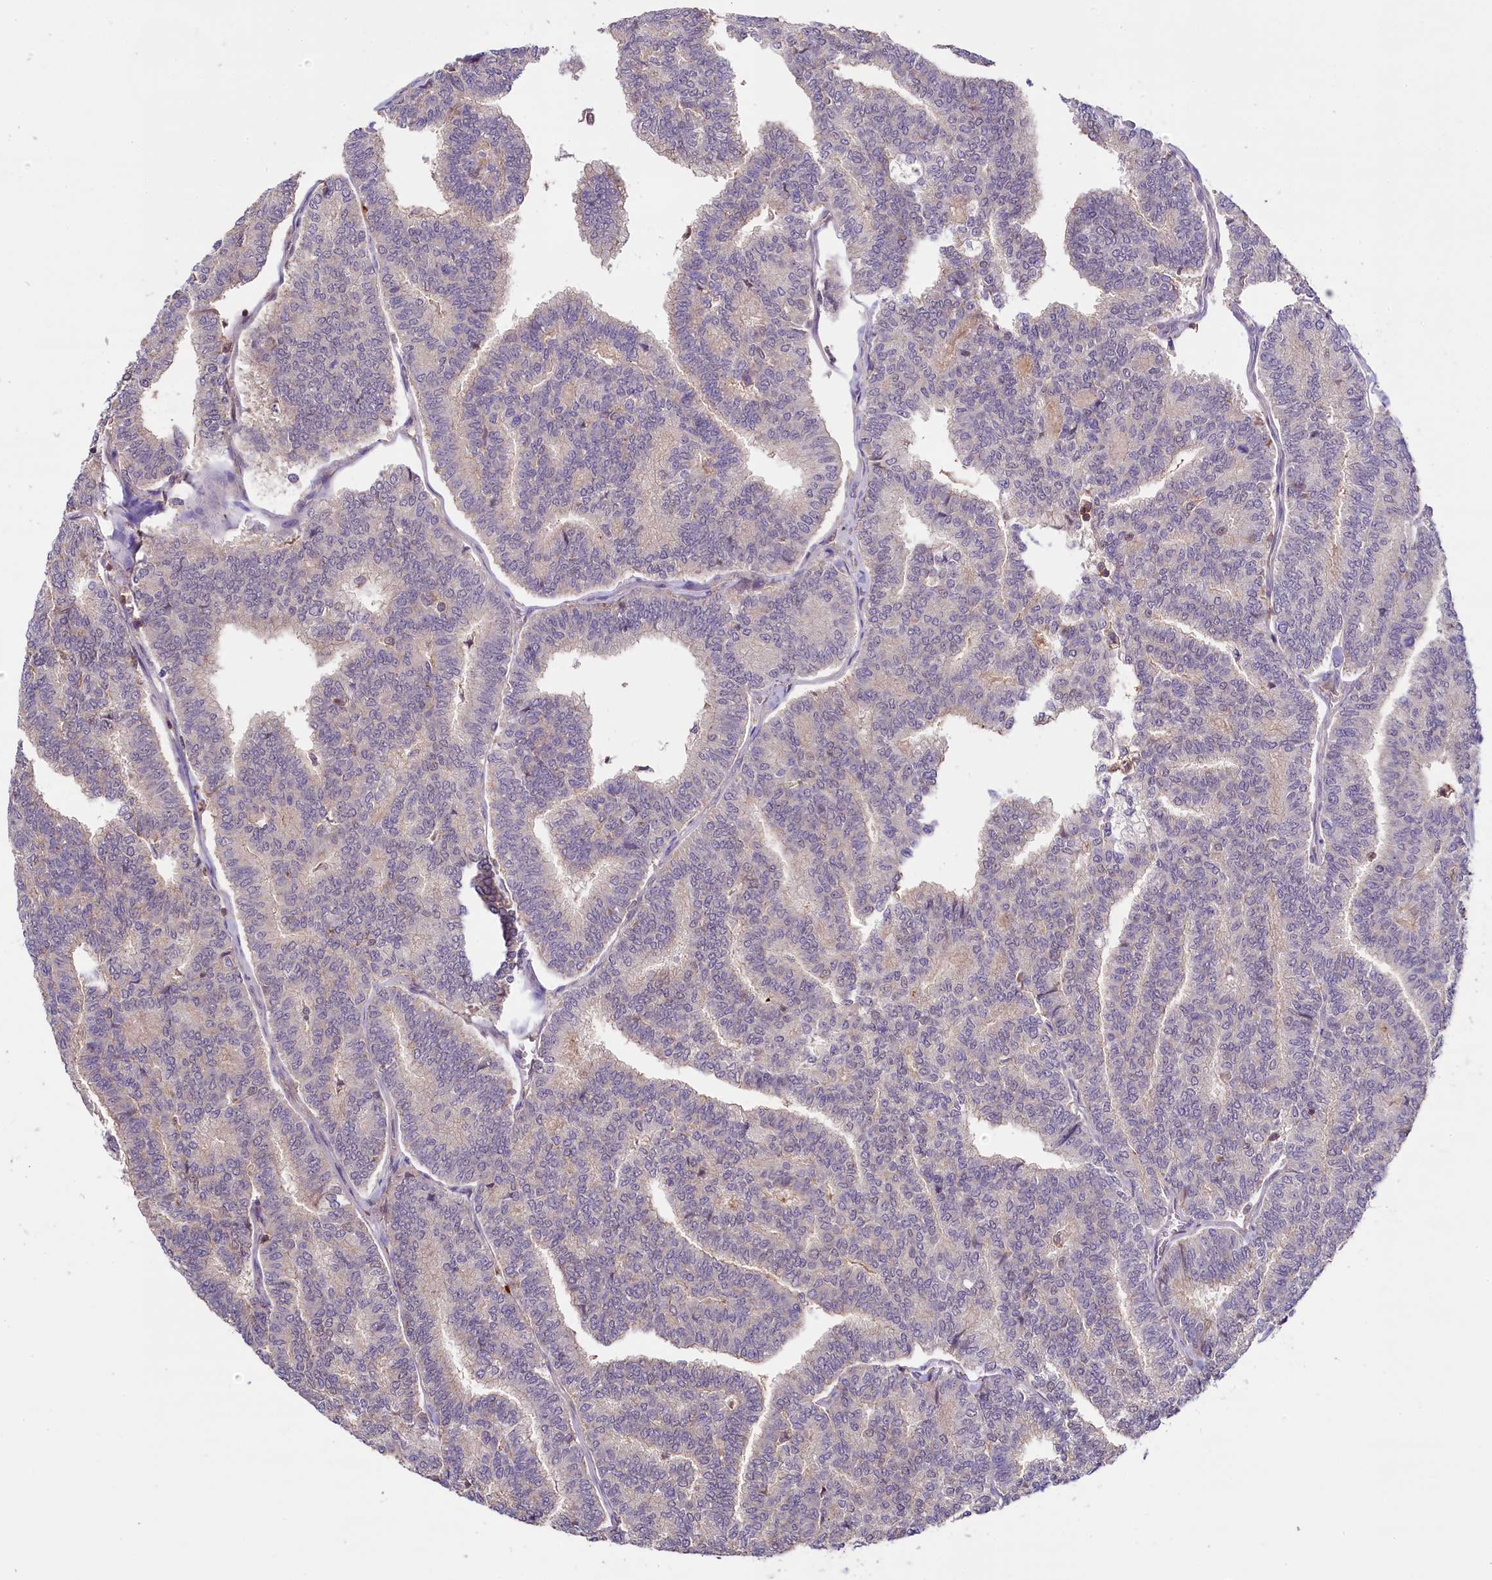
{"staining": {"intensity": "negative", "quantity": "none", "location": "none"}, "tissue": "thyroid cancer", "cell_type": "Tumor cells", "image_type": "cancer", "snomed": [{"axis": "morphology", "description": "Papillary adenocarcinoma, NOS"}, {"axis": "topography", "description": "Thyroid gland"}], "caption": "This is an IHC micrograph of papillary adenocarcinoma (thyroid). There is no staining in tumor cells.", "gene": "SKIDA1", "patient": {"sex": "female", "age": 35}}